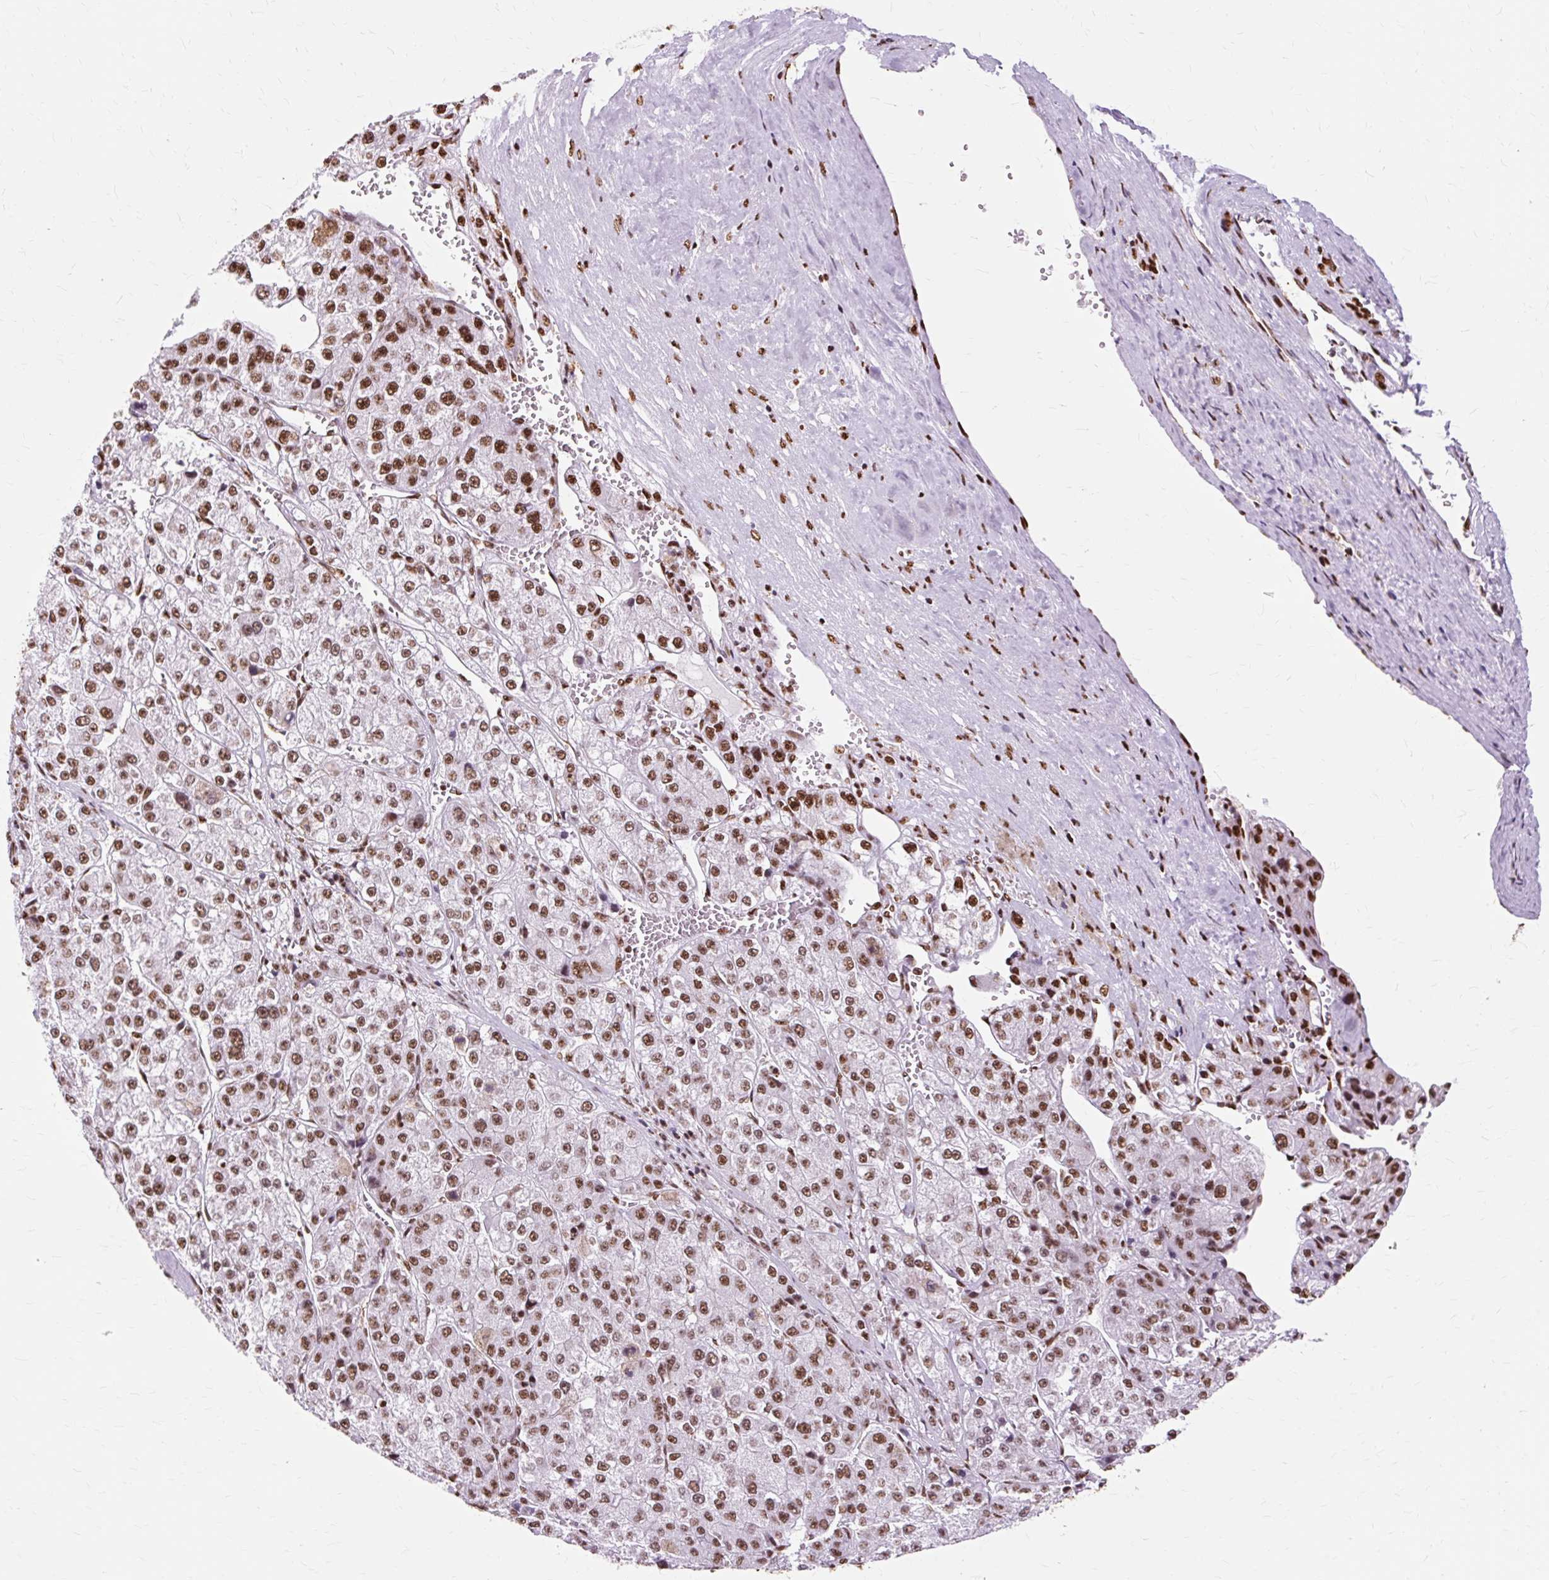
{"staining": {"intensity": "moderate", "quantity": ">75%", "location": "nuclear"}, "tissue": "liver cancer", "cell_type": "Tumor cells", "image_type": "cancer", "snomed": [{"axis": "morphology", "description": "Carcinoma, Hepatocellular, NOS"}, {"axis": "topography", "description": "Liver"}], "caption": "Protein staining shows moderate nuclear positivity in about >75% of tumor cells in liver hepatocellular carcinoma. The staining was performed using DAB (3,3'-diaminobenzidine) to visualize the protein expression in brown, while the nuclei were stained in blue with hematoxylin (Magnification: 20x).", "gene": "XRCC6", "patient": {"sex": "female", "age": 73}}